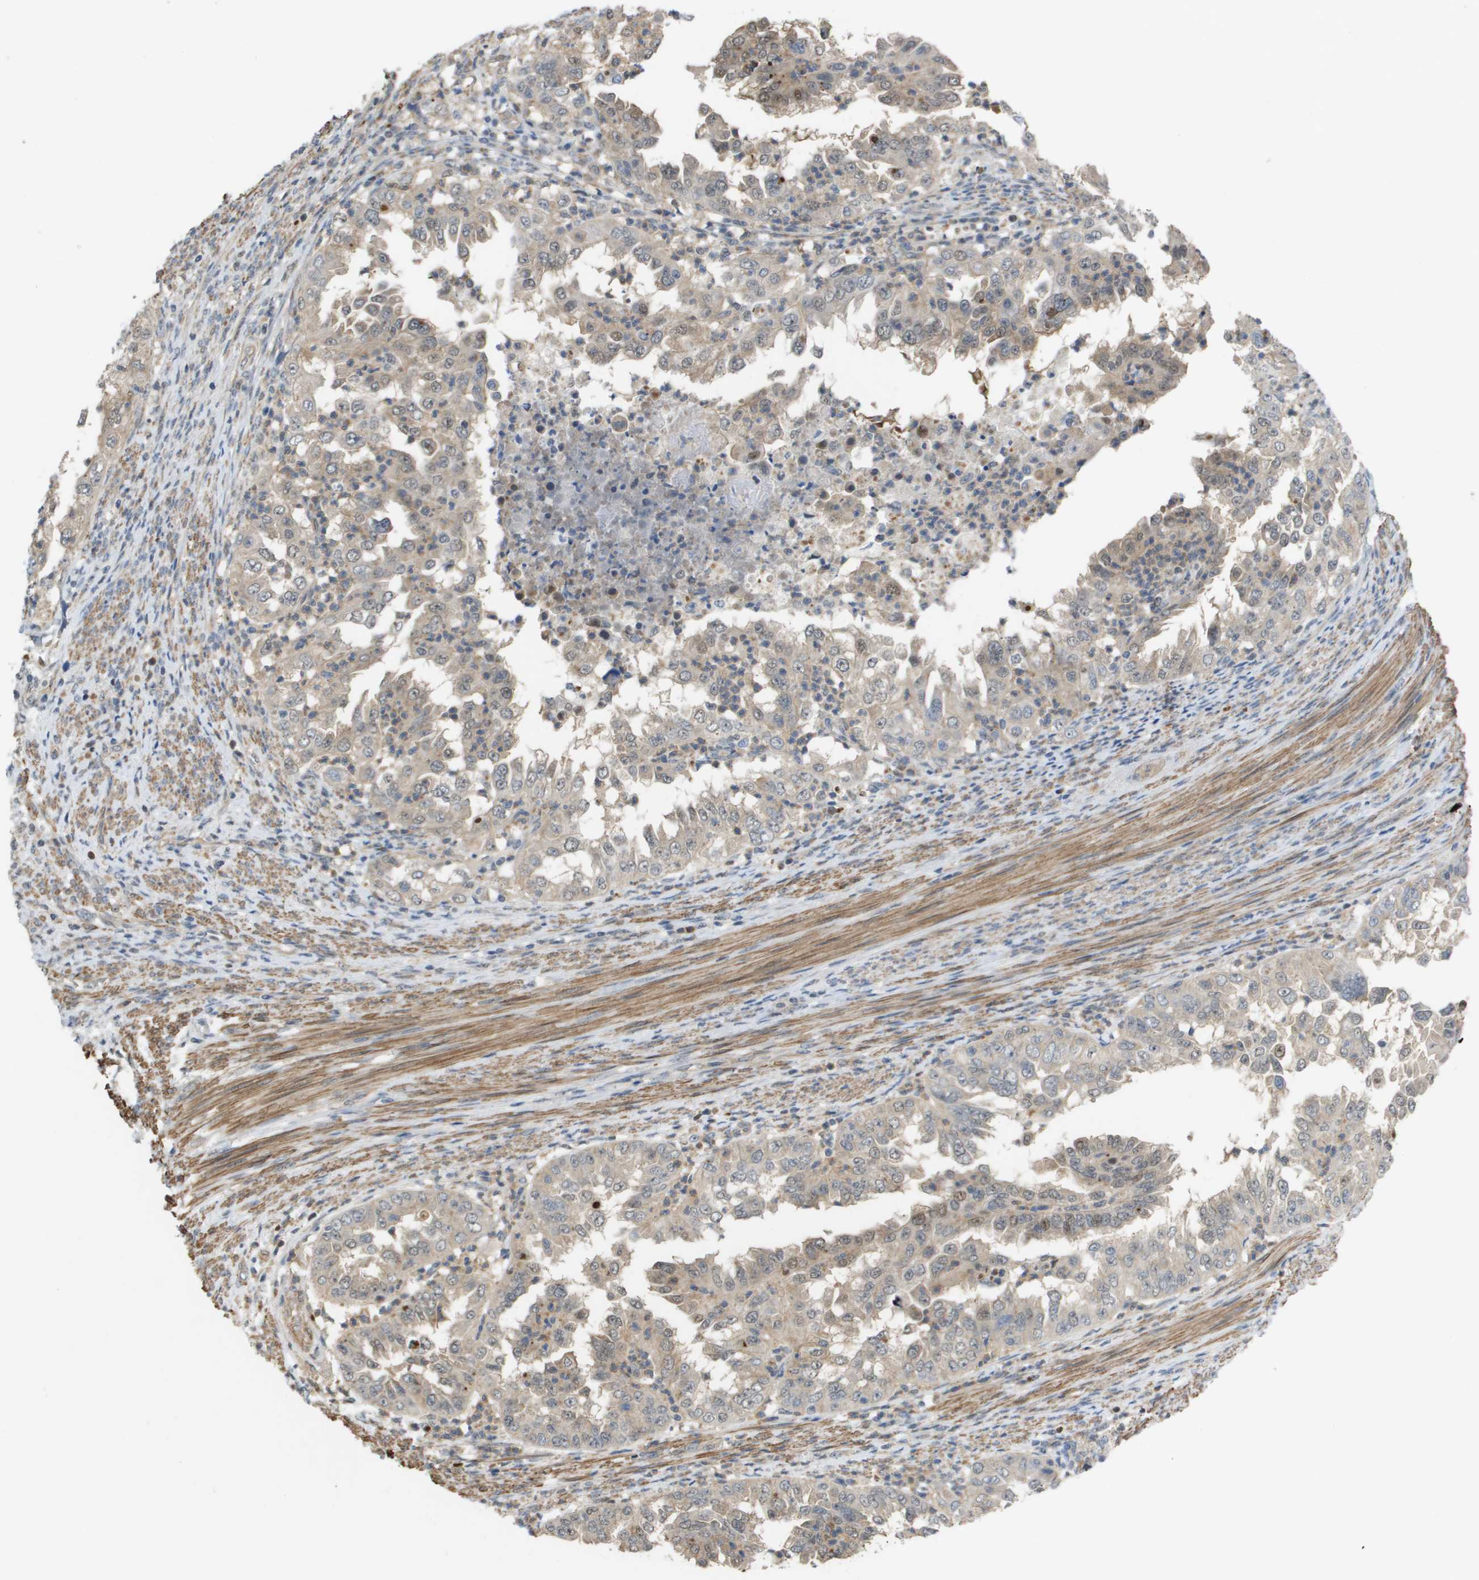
{"staining": {"intensity": "weak", "quantity": ">75%", "location": "cytoplasmic/membranous"}, "tissue": "endometrial cancer", "cell_type": "Tumor cells", "image_type": "cancer", "snomed": [{"axis": "morphology", "description": "Adenocarcinoma, NOS"}, {"axis": "topography", "description": "Endometrium"}], "caption": "Protein staining of adenocarcinoma (endometrial) tissue reveals weak cytoplasmic/membranous staining in about >75% of tumor cells.", "gene": "RNF112", "patient": {"sex": "female", "age": 85}}